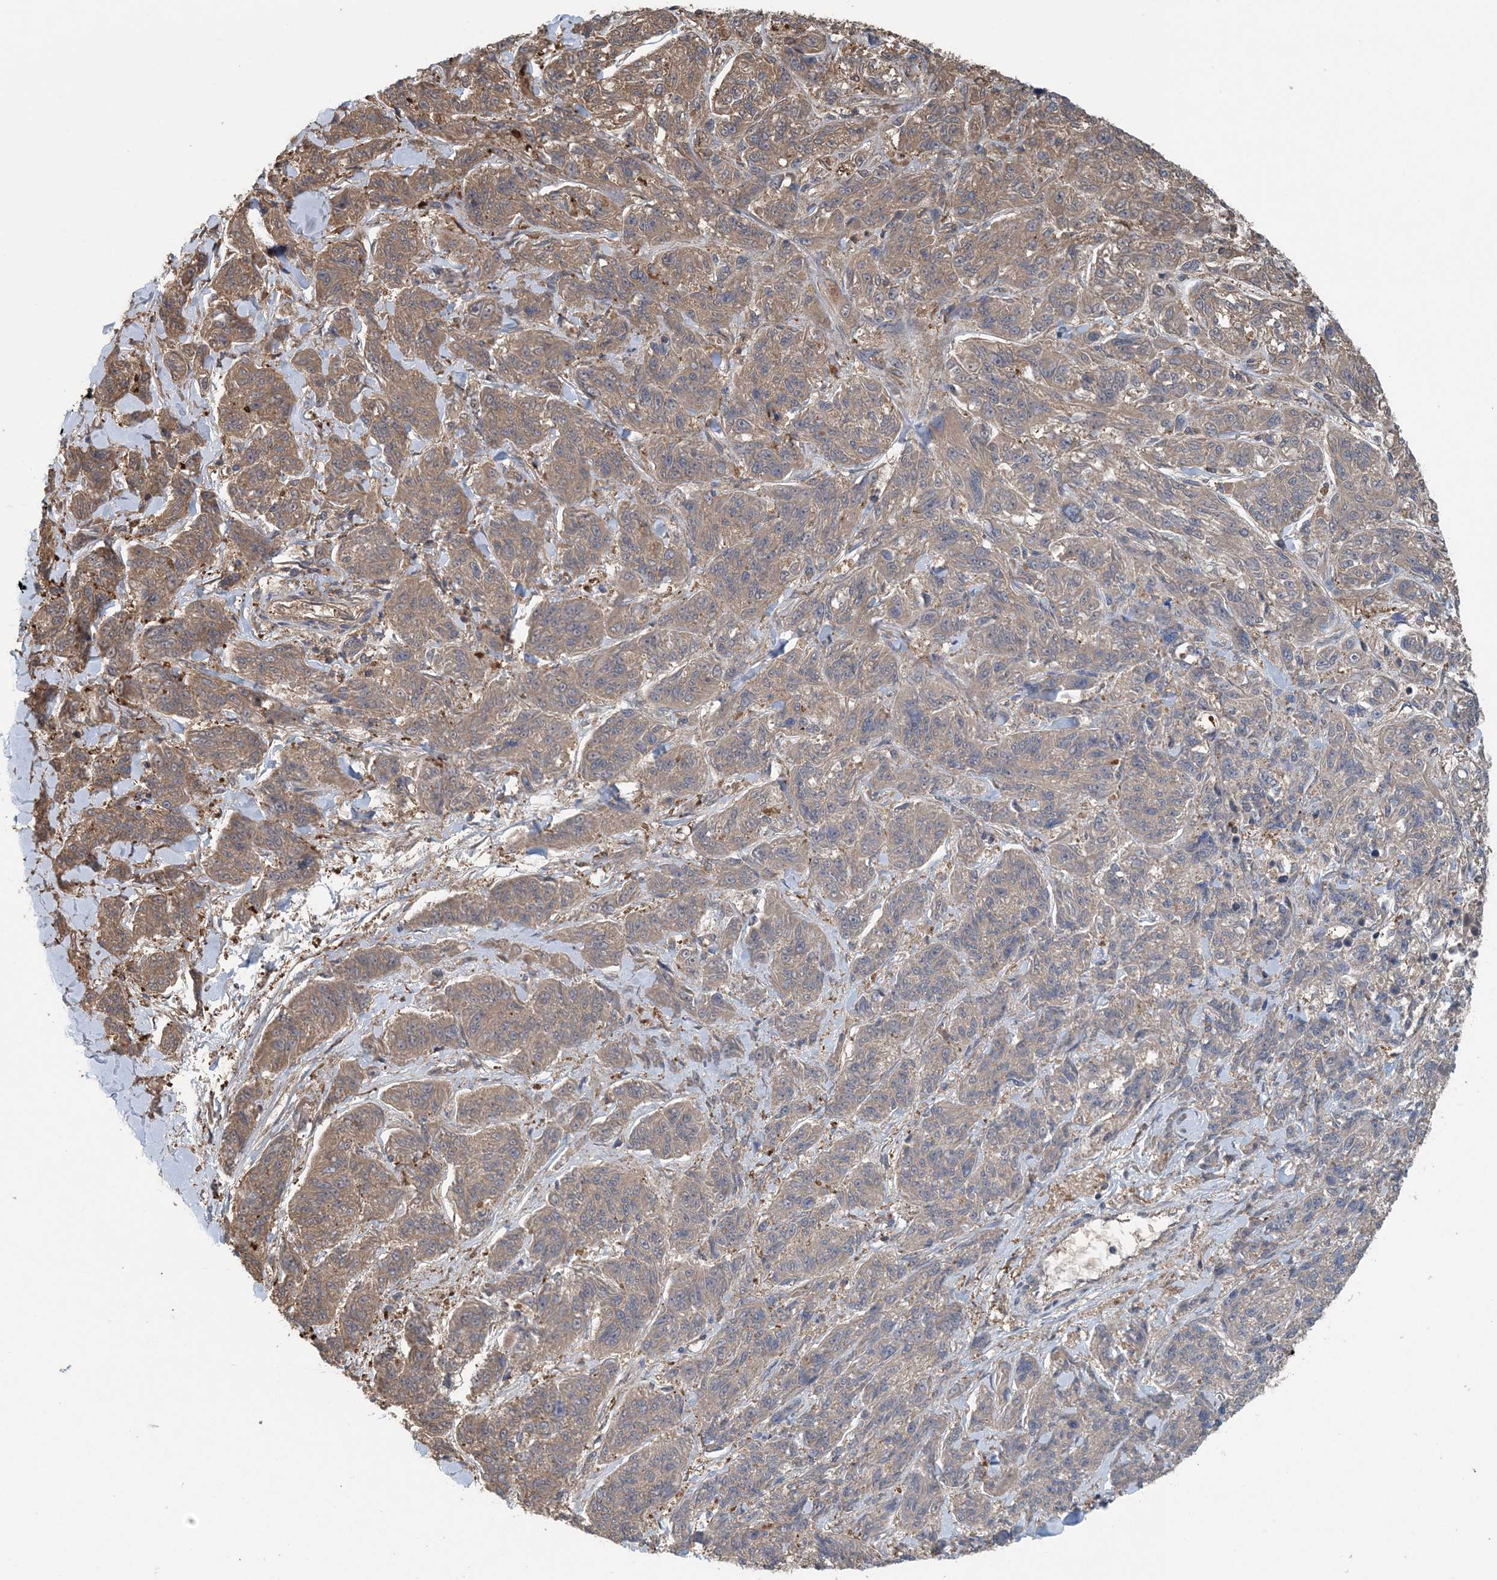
{"staining": {"intensity": "moderate", "quantity": "25%-75%", "location": "cytoplasmic/membranous"}, "tissue": "melanoma", "cell_type": "Tumor cells", "image_type": "cancer", "snomed": [{"axis": "morphology", "description": "Malignant melanoma, NOS"}, {"axis": "topography", "description": "Skin"}], "caption": "A brown stain highlights moderate cytoplasmic/membranous positivity of a protein in human malignant melanoma tumor cells. The protein of interest is stained brown, and the nuclei are stained in blue (DAB IHC with brightfield microscopy, high magnification).", "gene": "HIKESHI", "patient": {"sex": "male", "age": 53}}